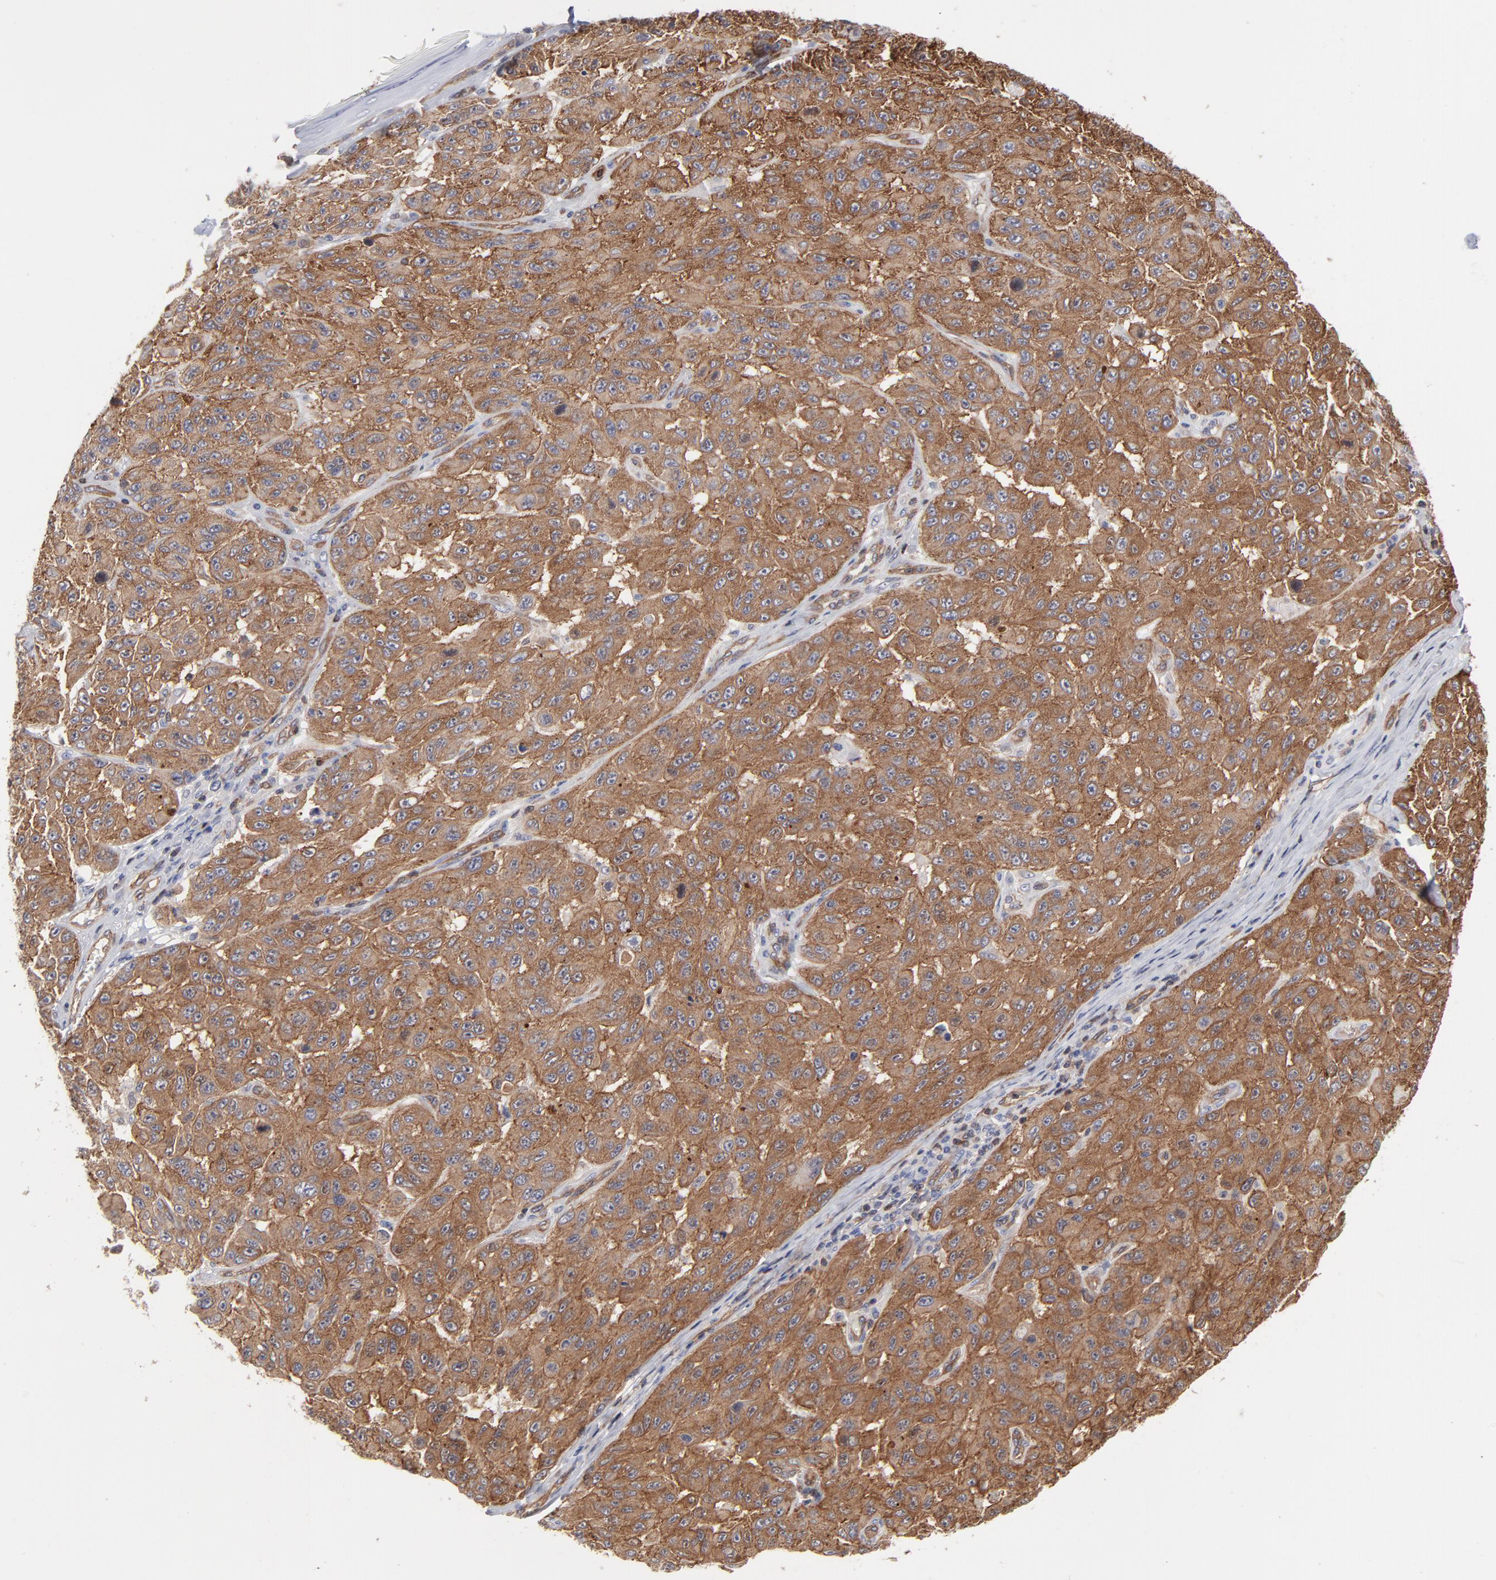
{"staining": {"intensity": "strong", "quantity": ">75%", "location": "cytoplasmic/membranous"}, "tissue": "melanoma", "cell_type": "Tumor cells", "image_type": "cancer", "snomed": [{"axis": "morphology", "description": "Malignant melanoma, NOS"}, {"axis": "topography", "description": "Skin"}], "caption": "Melanoma tissue reveals strong cytoplasmic/membranous staining in about >75% of tumor cells, visualized by immunohistochemistry. (brown staining indicates protein expression, while blue staining denotes nuclei).", "gene": "PXN", "patient": {"sex": "male", "age": 30}}